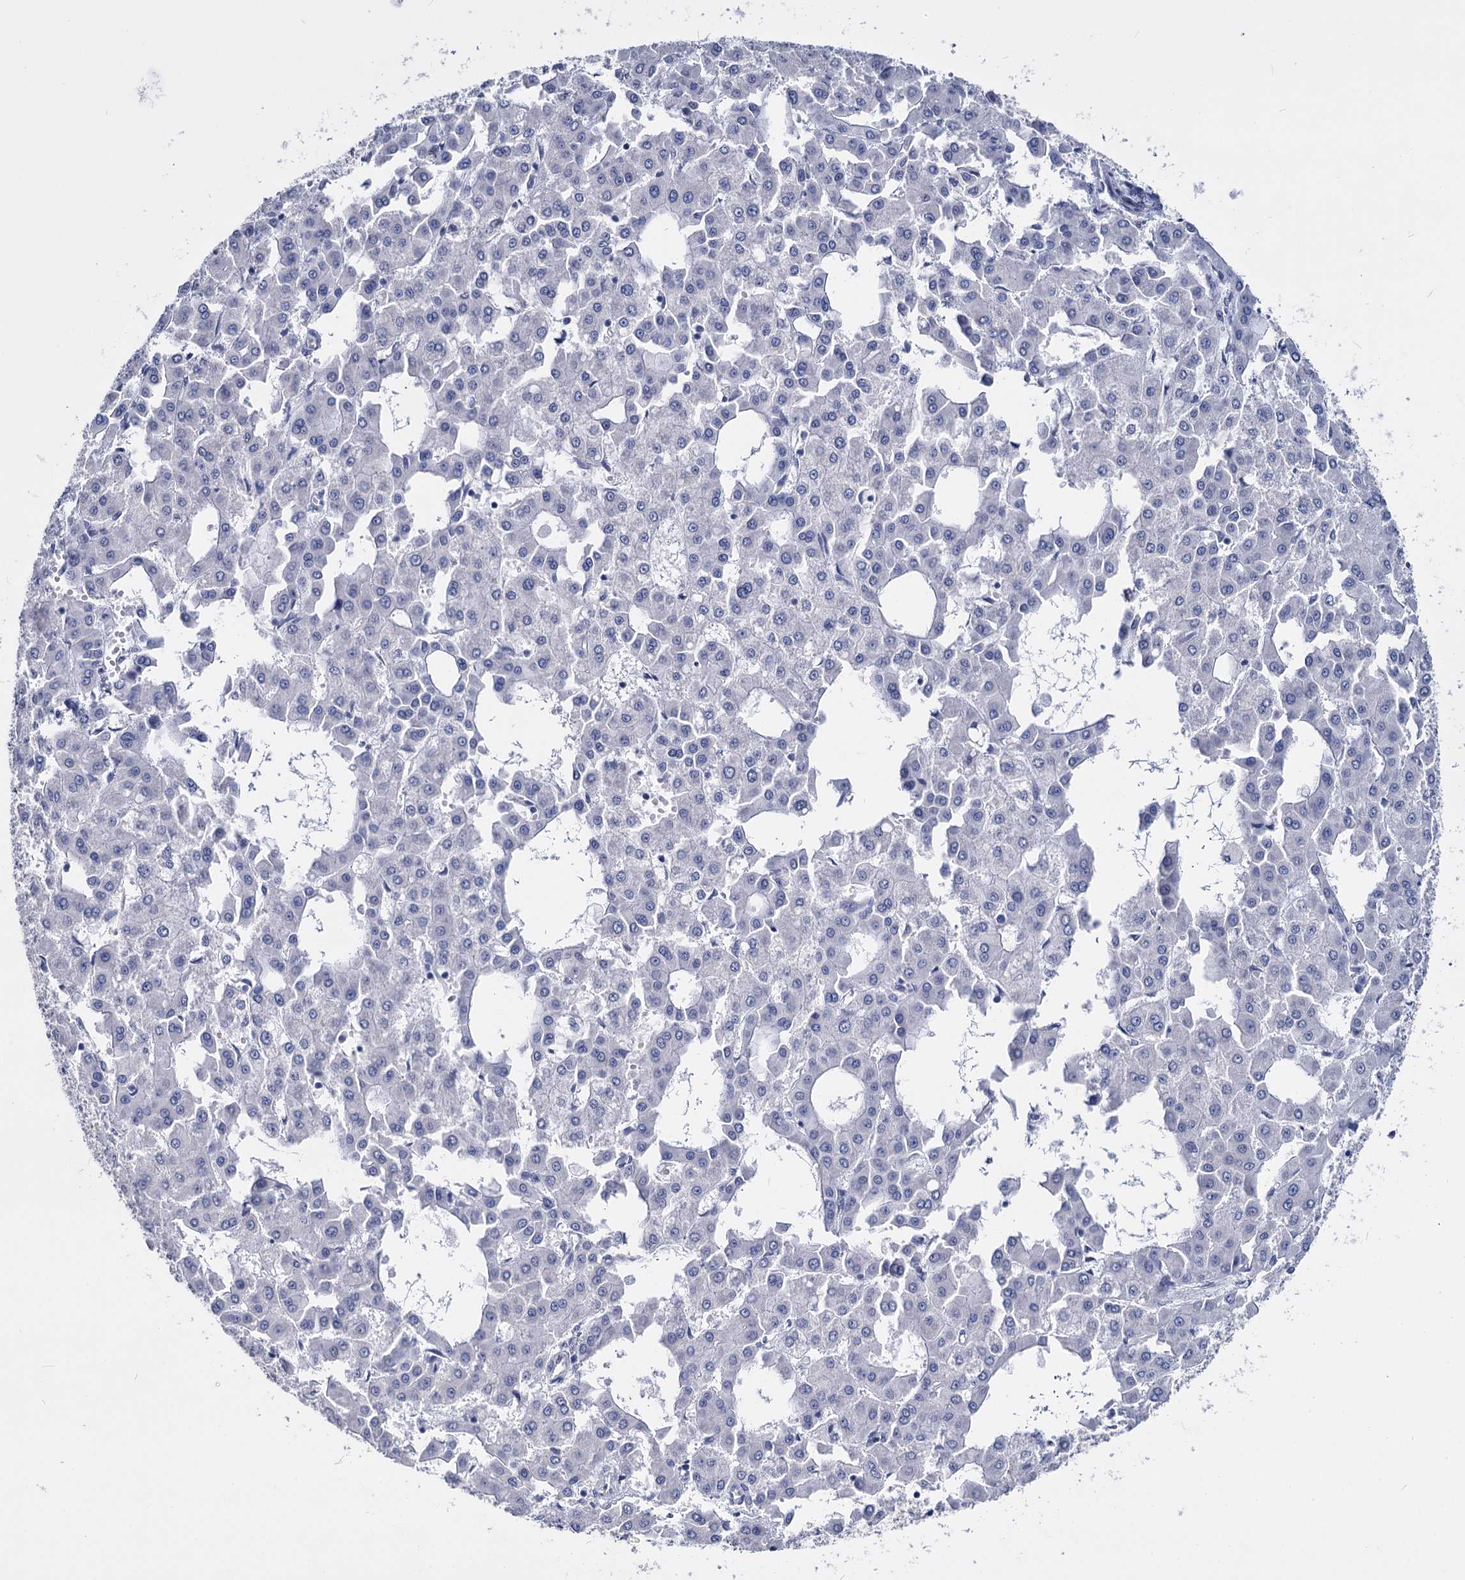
{"staining": {"intensity": "negative", "quantity": "none", "location": "none"}, "tissue": "liver cancer", "cell_type": "Tumor cells", "image_type": "cancer", "snomed": [{"axis": "morphology", "description": "Carcinoma, Hepatocellular, NOS"}, {"axis": "topography", "description": "Liver"}], "caption": "There is no significant positivity in tumor cells of hepatocellular carcinoma (liver).", "gene": "MAGEA4", "patient": {"sex": "male", "age": 47}}